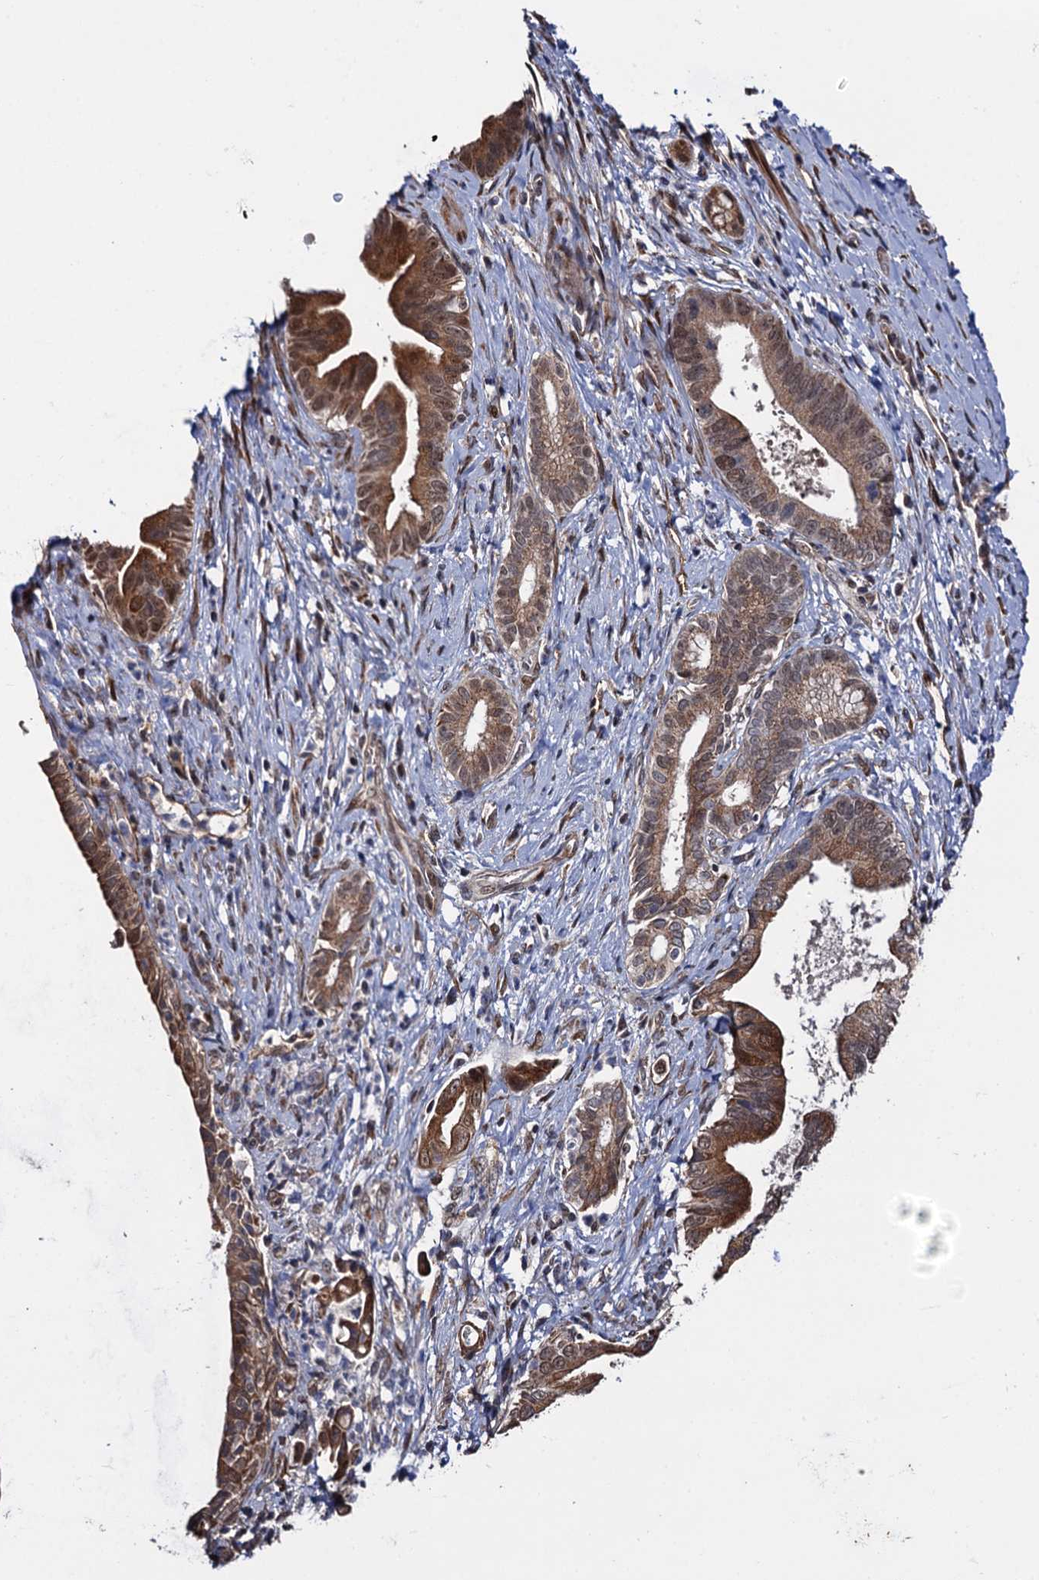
{"staining": {"intensity": "moderate", "quantity": ">75%", "location": "cytoplasmic/membranous,nuclear"}, "tissue": "pancreatic cancer", "cell_type": "Tumor cells", "image_type": "cancer", "snomed": [{"axis": "morphology", "description": "Adenocarcinoma, NOS"}, {"axis": "topography", "description": "Pancreas"}], "caption": "Immunohistochemistry (IHC) staining of adenocarcinoma (pancreatic), which shows medium levels of moderate cytoplasmic/membranous and nuclear staining in approximately >75% of tumor cells indicating moderate cytoplasmic/membranous and nuclear protein expression. The staining was performed using DAB (brown) for protein detection and nuclei were counterstained in hematoxylin (blue).", "gene": "LRRC63", "patient": {"sex": "female", "age": 55}}